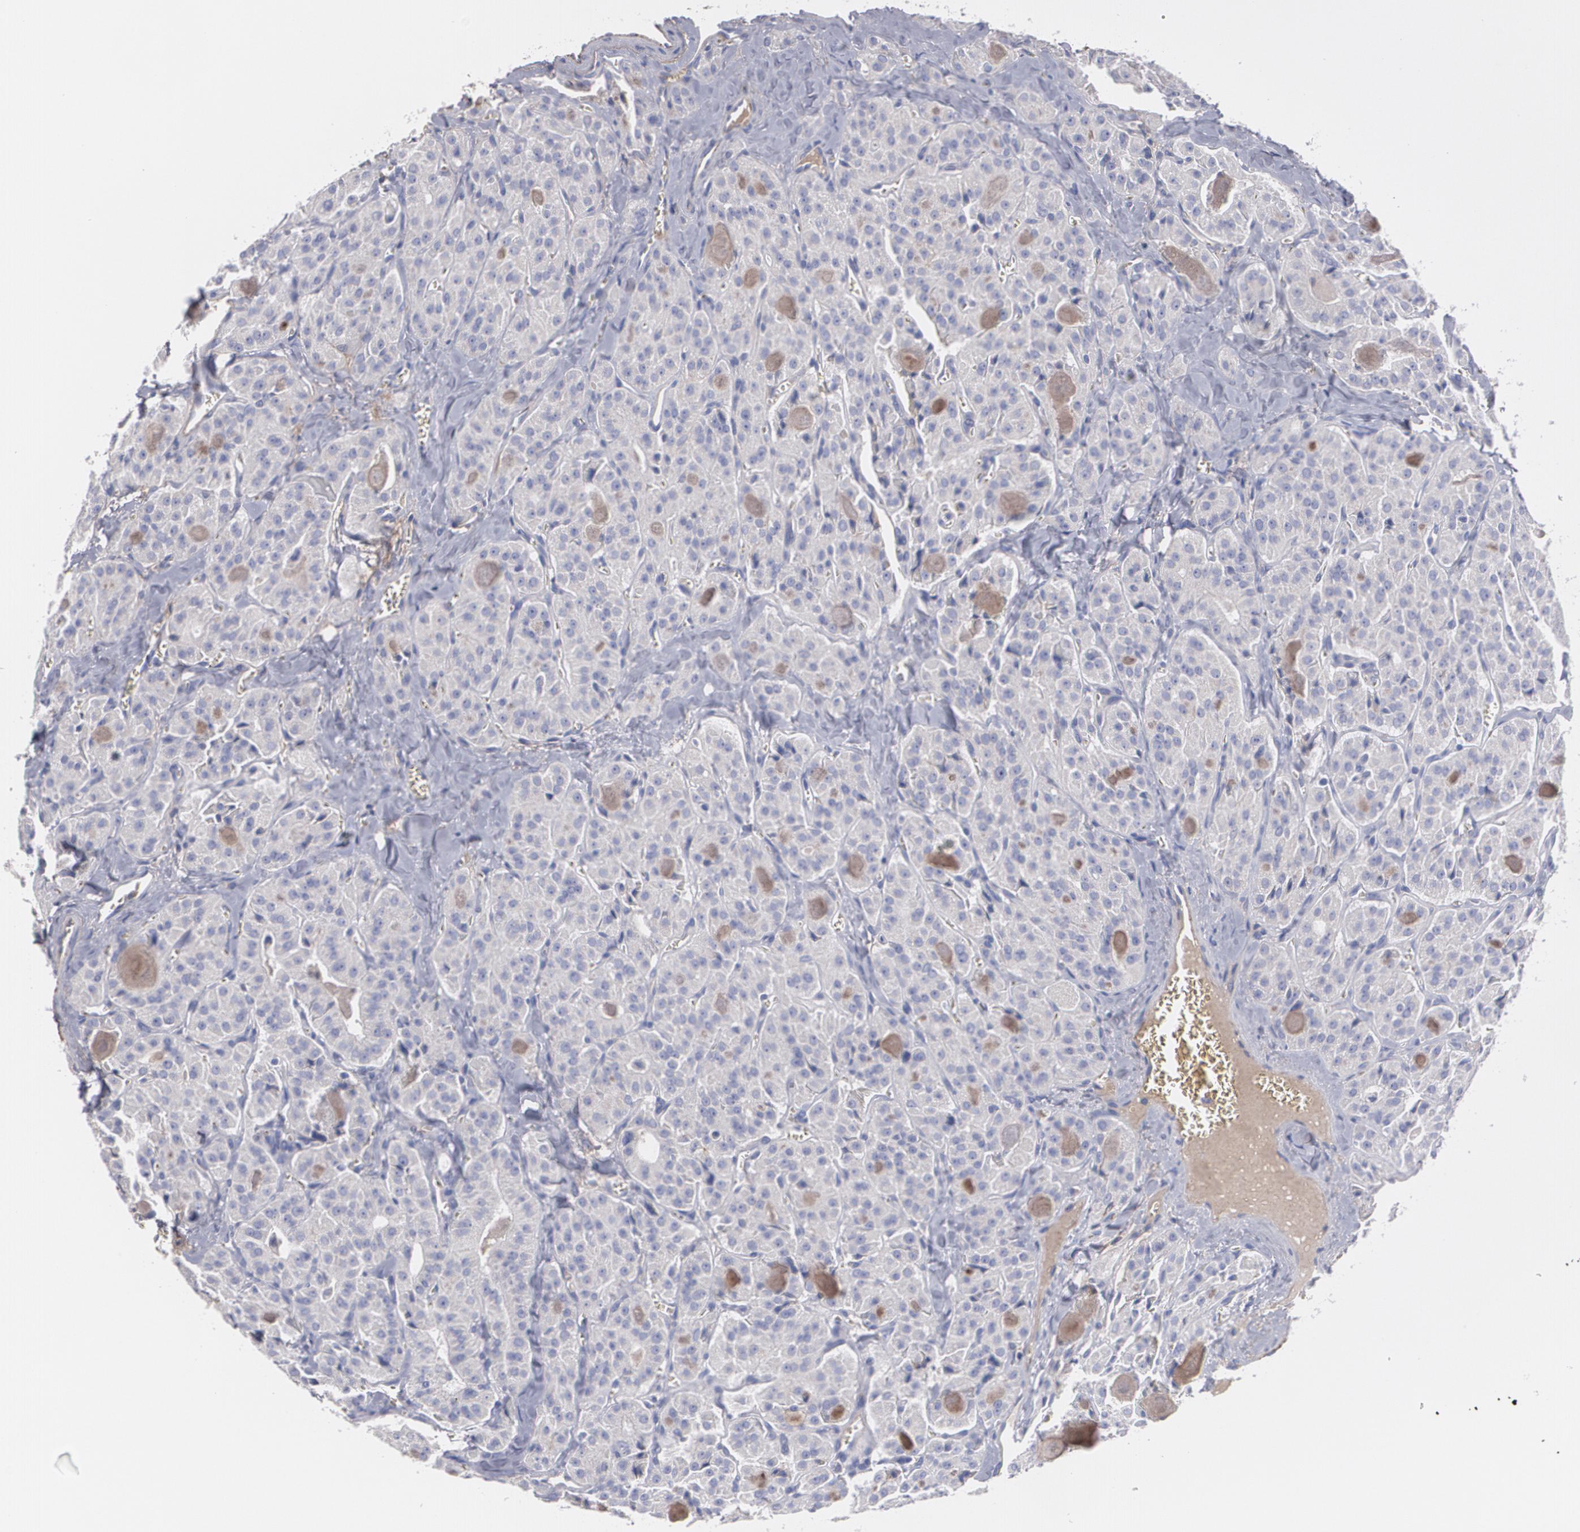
{"staining": {"intensity": "negative", "quantity": "none", "location": "none"}, "tissue": "thyroid cancer", "cell_type": "Tumor cells", "image_type": "cancer", "snomed": [{"axis": "morphology", "description": "Carcinoma, NOS"}, {"axis": "topography", "description": "Thyroid gland"}], "caption": "A photomicrograph of human thyroid cancer (carcinoma) is negative for staining in tumor cells.", "gene": "FBLN1", "patient": {"sex": "male", "age": 76}}